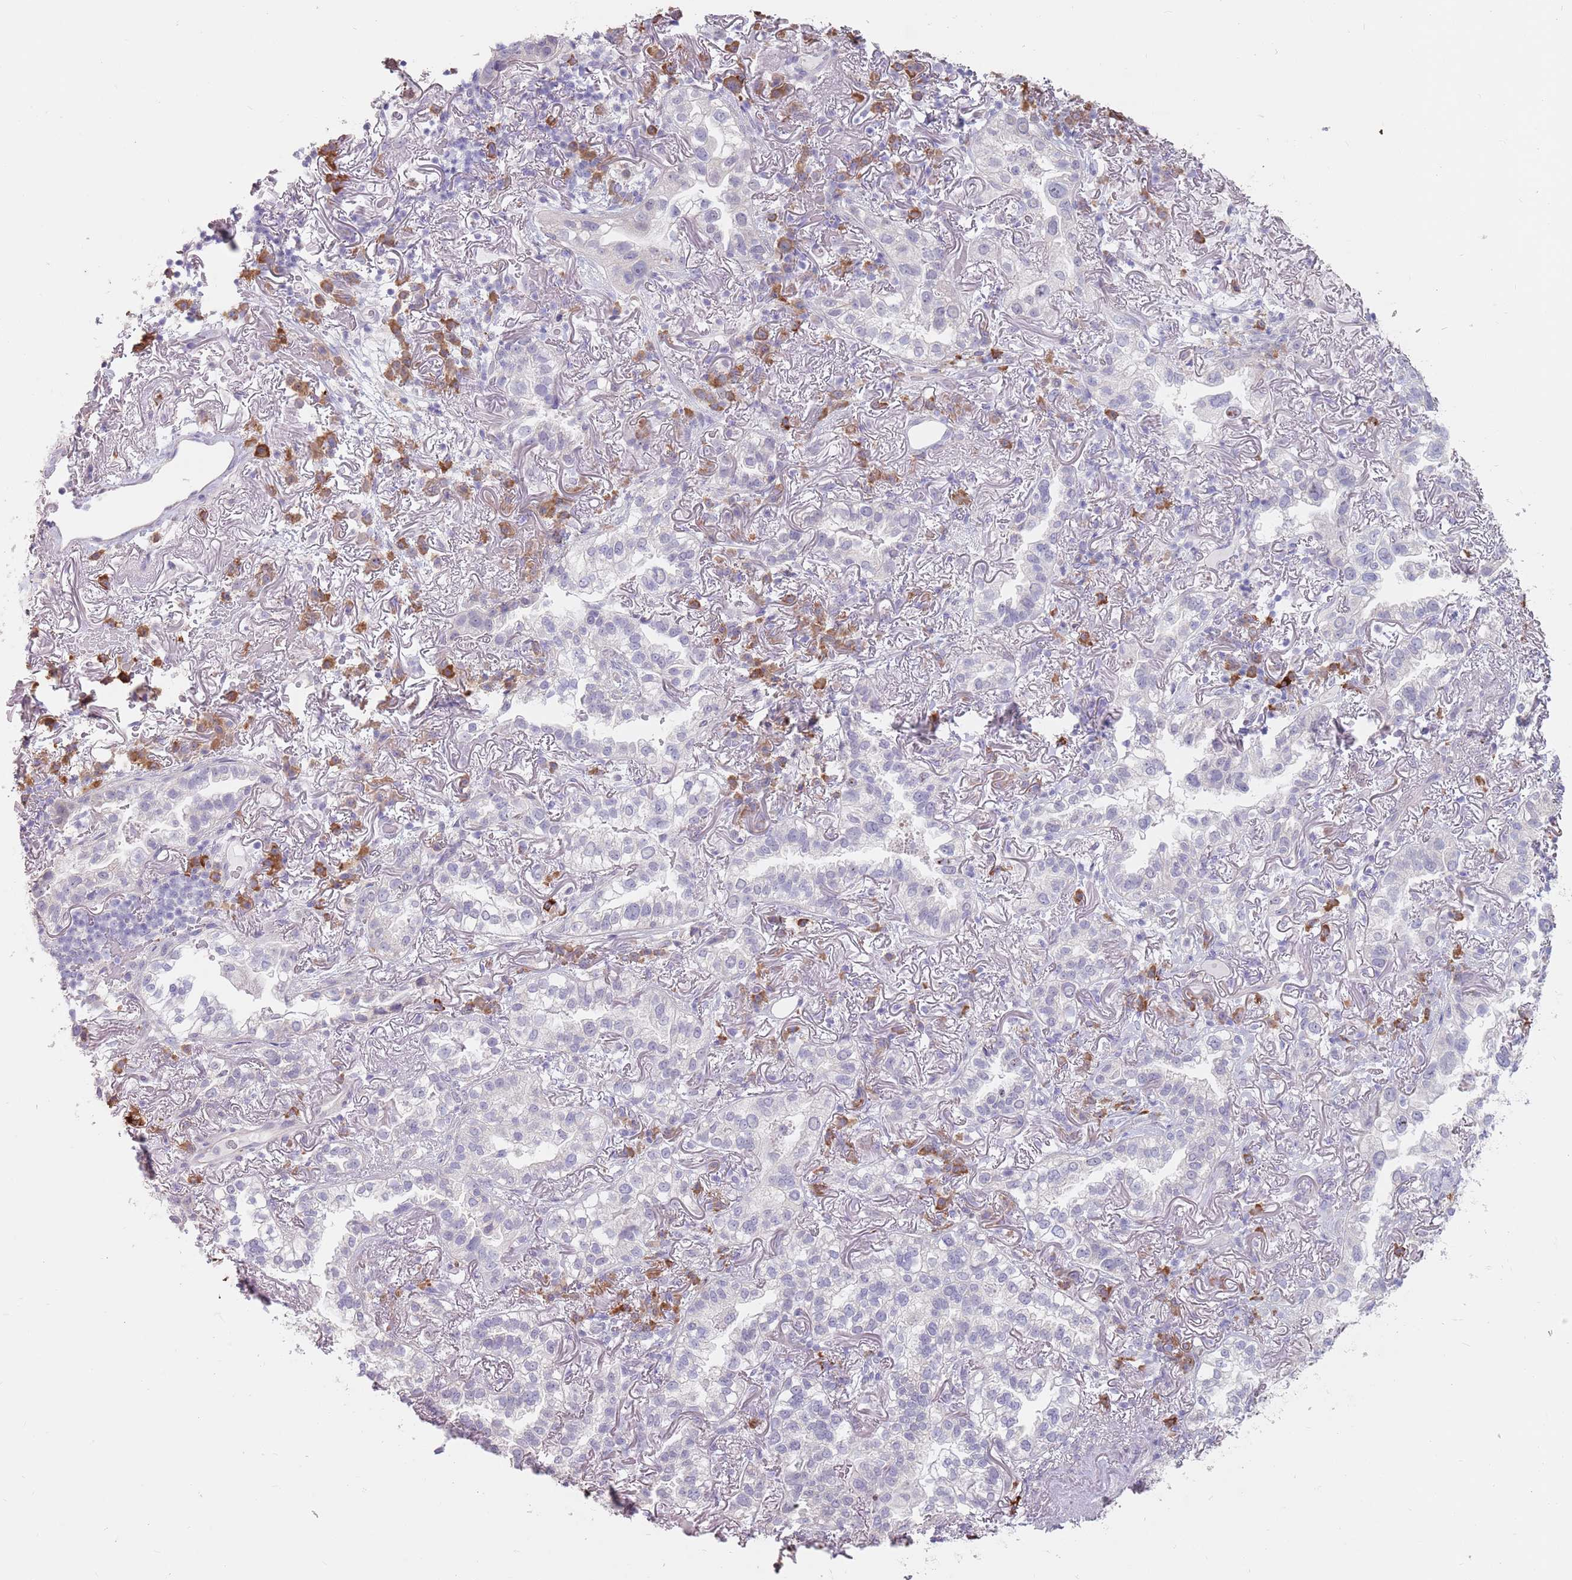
{"staining": {"intensity": "negative", "quantity": "none", "location": "none"}, "tissue": "lung cancer", "cell_type": "Tumor cells", "image_type": "cancer", "snomed": [{"axis": "morphology", "description": "Adenocarcinoma, NOS"}, {"axis": "topography", "description": "Lung"}], "caption": "Photomicrograph shows no protein staining in tumor cells of lung adenocarcinoma tissue.", "gene": "DXO", "patient": {"sex": "female", "age": 69}}